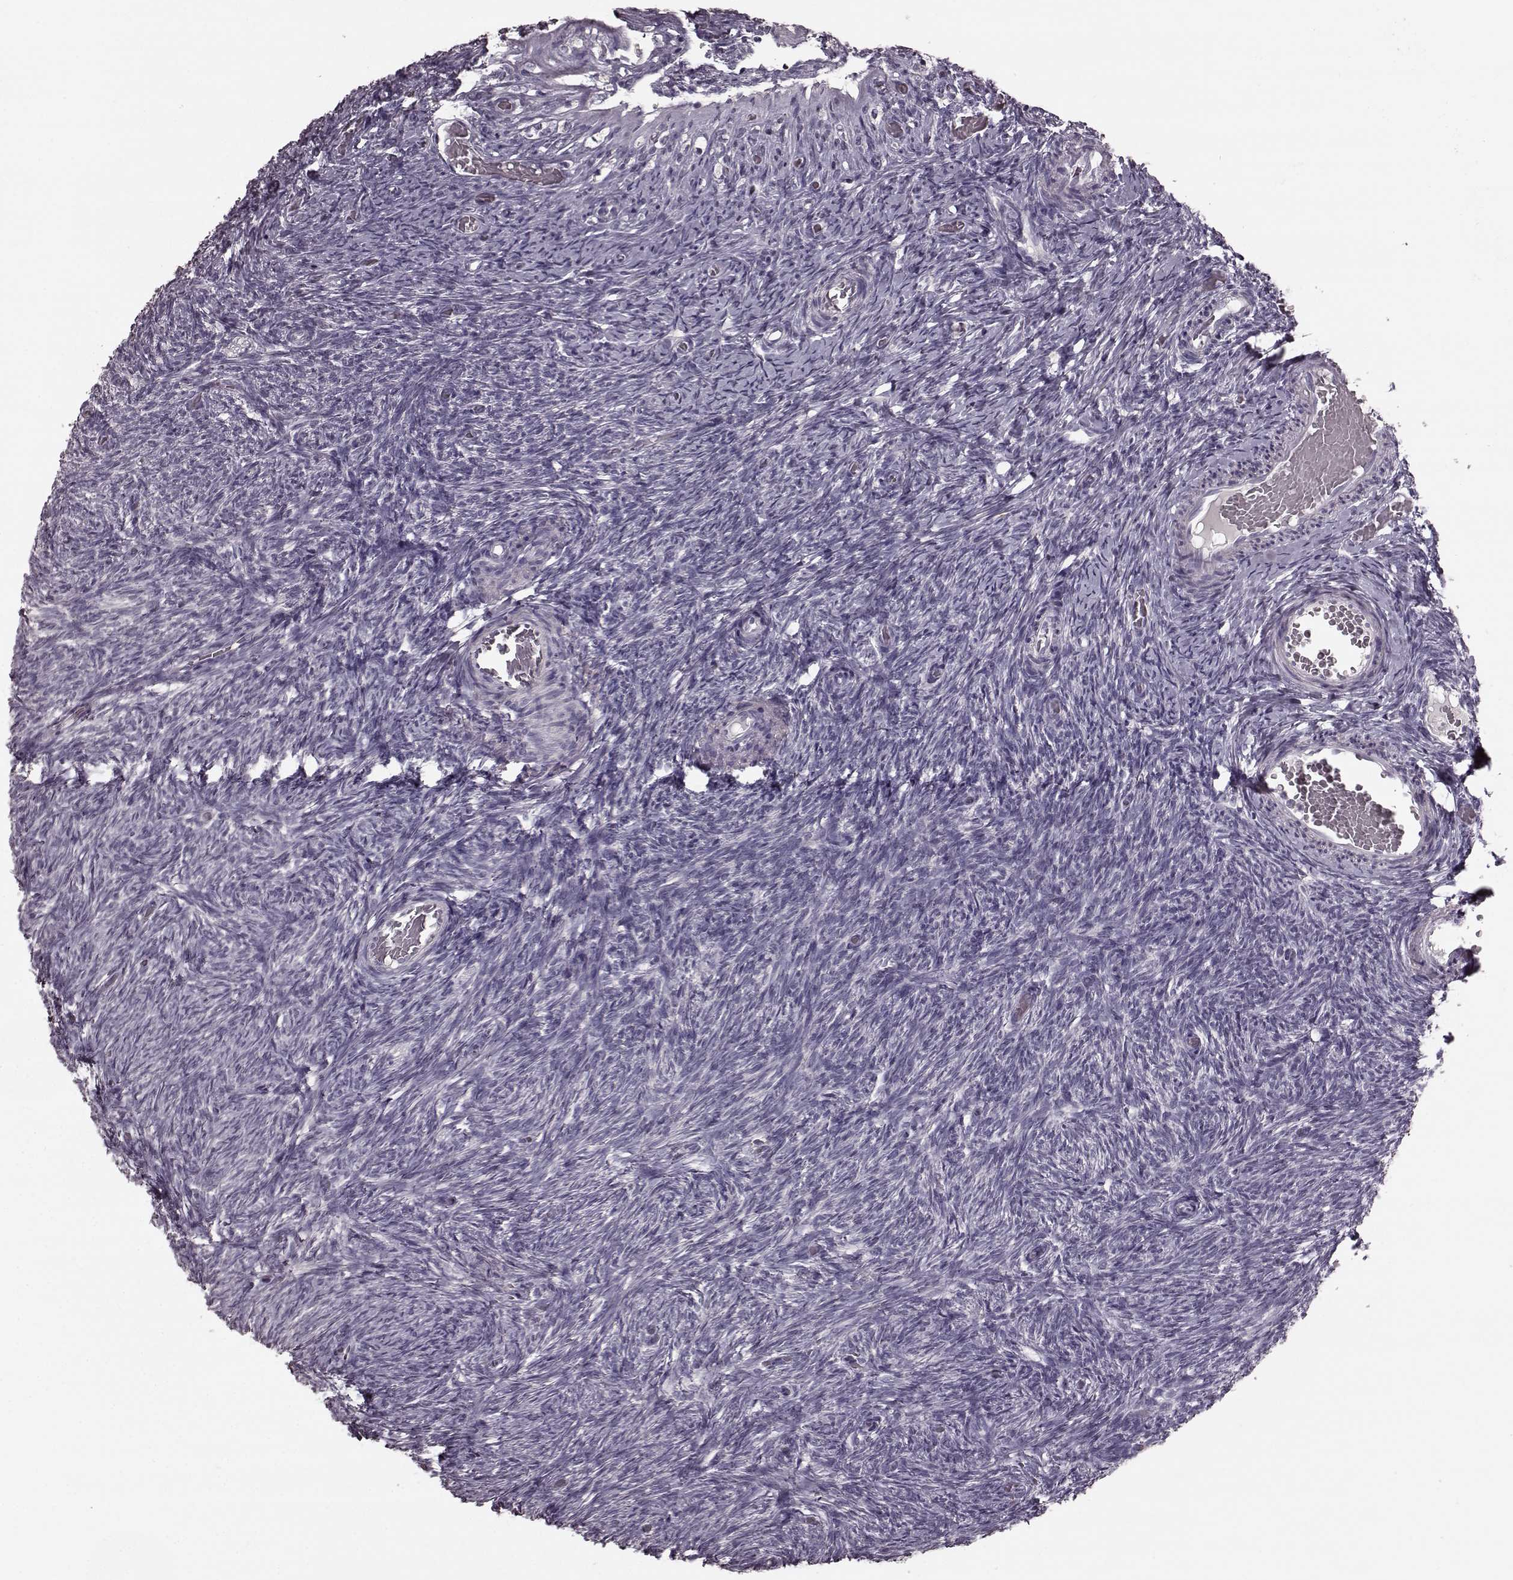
{"staining": {"intensity": "negative", "quantity": "none", "location": "none"}, "tissue": "ovary", "cell_type": "Follicle cells", "image_type": "normal", "snomed": [{"axis": "morphology", "description": "Normal tissue, NOS"}, {"axis": "topography", "description": "Ovary"}], "caption": "A high-resolution micrograph shows immunohistochemistry (IHC) staining of benign ovary, which shows no significant positivity in follicle cells.", "gene": "CD28", "patient": {"sex": "female", "age": 39}}